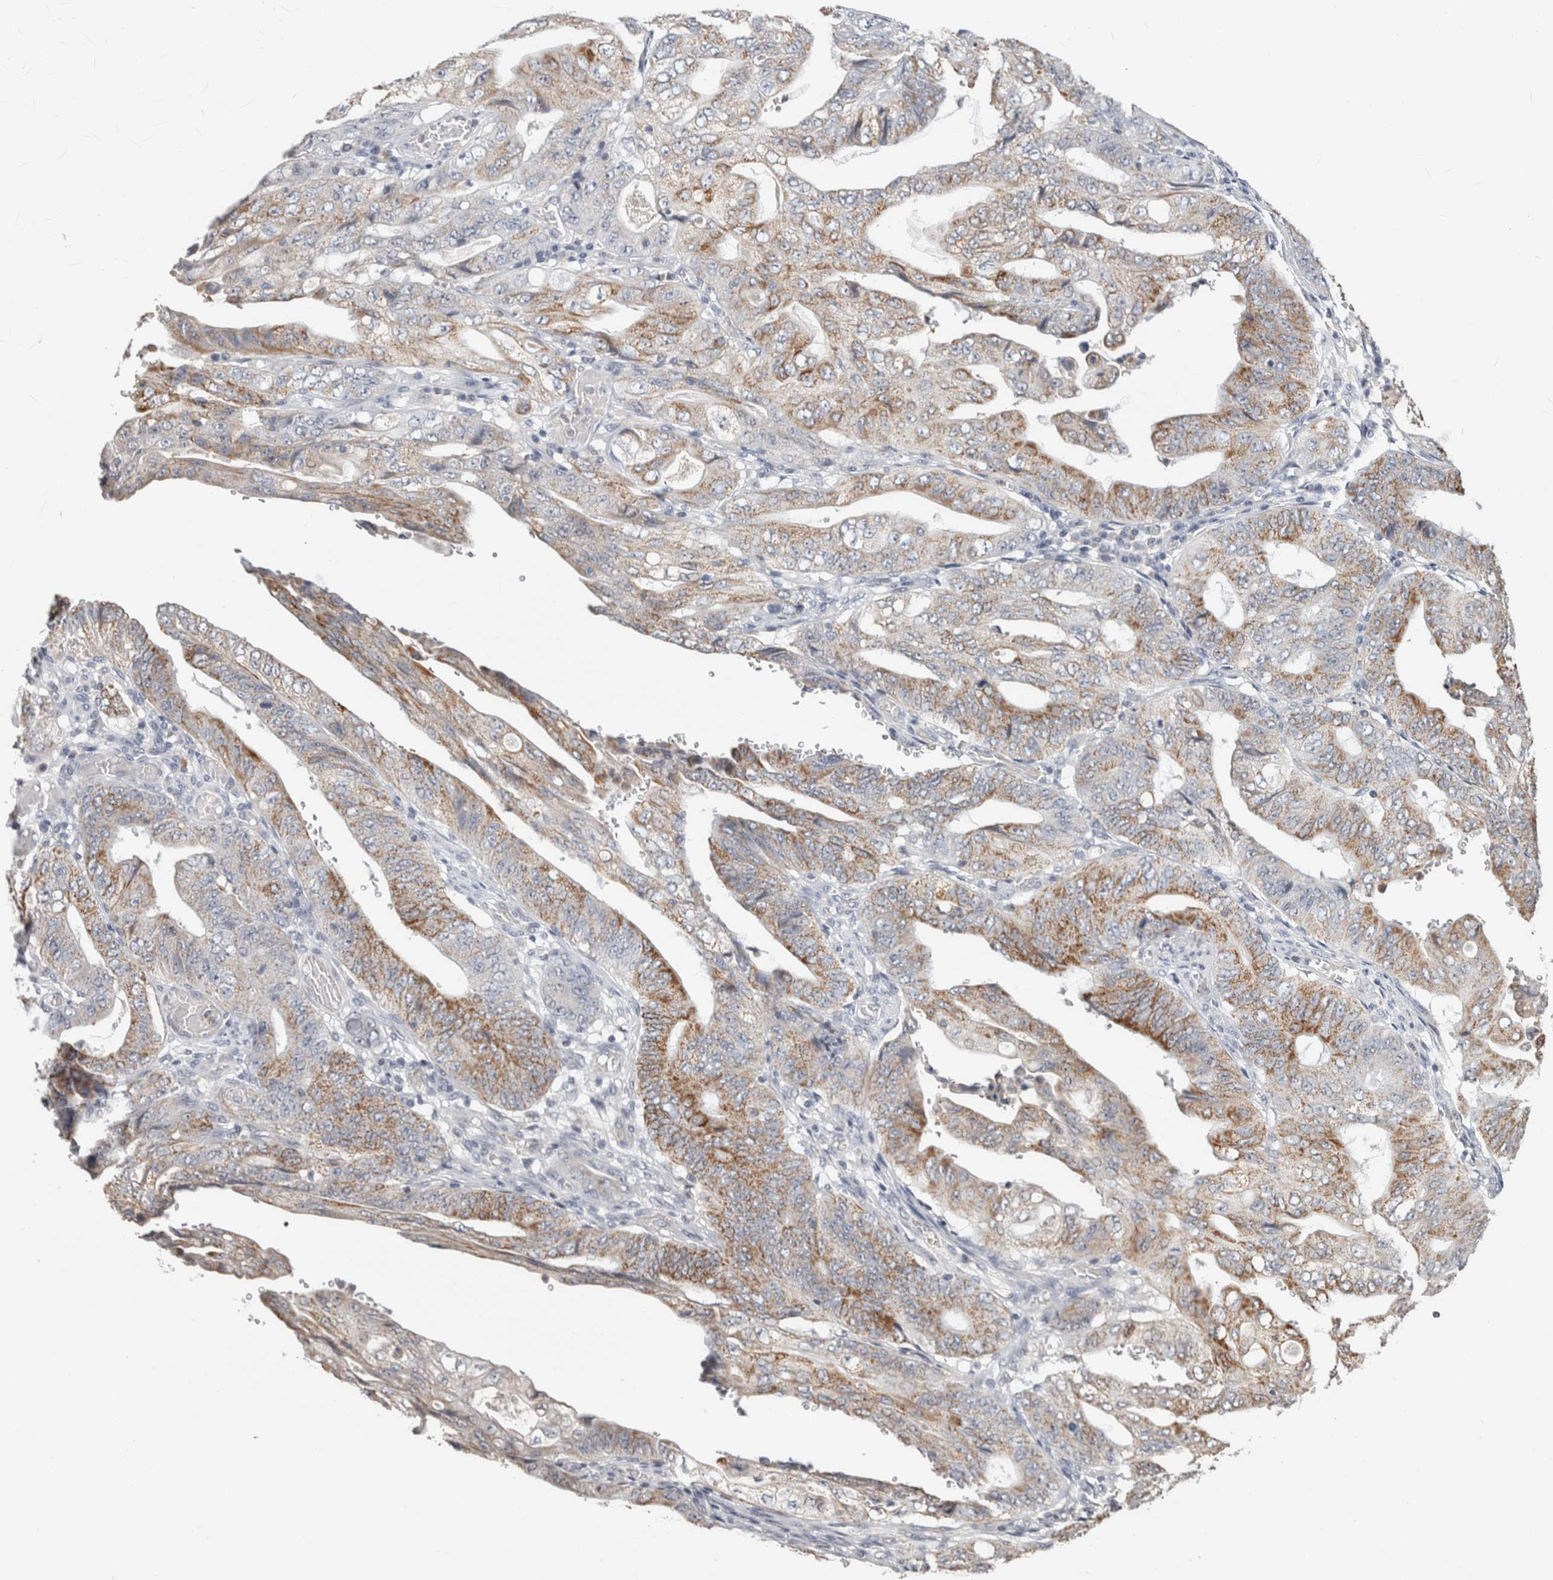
{"staining": {"intensity": "moderate", "quantity": "25%-75%", "location": "cytoplasmic/membranous"}, "tissue": "stomach cancer", "cell_type": "Tumor cells", "image_type": "cancer", "snomed": [{"axis": "morphology", "description": "Adenocarcinoma, NOS"}, {"axis": "topography", "description": "Stomach"}], "caption": "Protein expression analysis of human adenocarcinoma (stomach) reveals moderate cytoplasmic/membranous positivity in about 25%-75% of tumor cells. (brown staining indicates protein expression, while blue staining denotes nuclei).", "gene": "CRAT", "patient": {"sex": "female", "age": 73}}